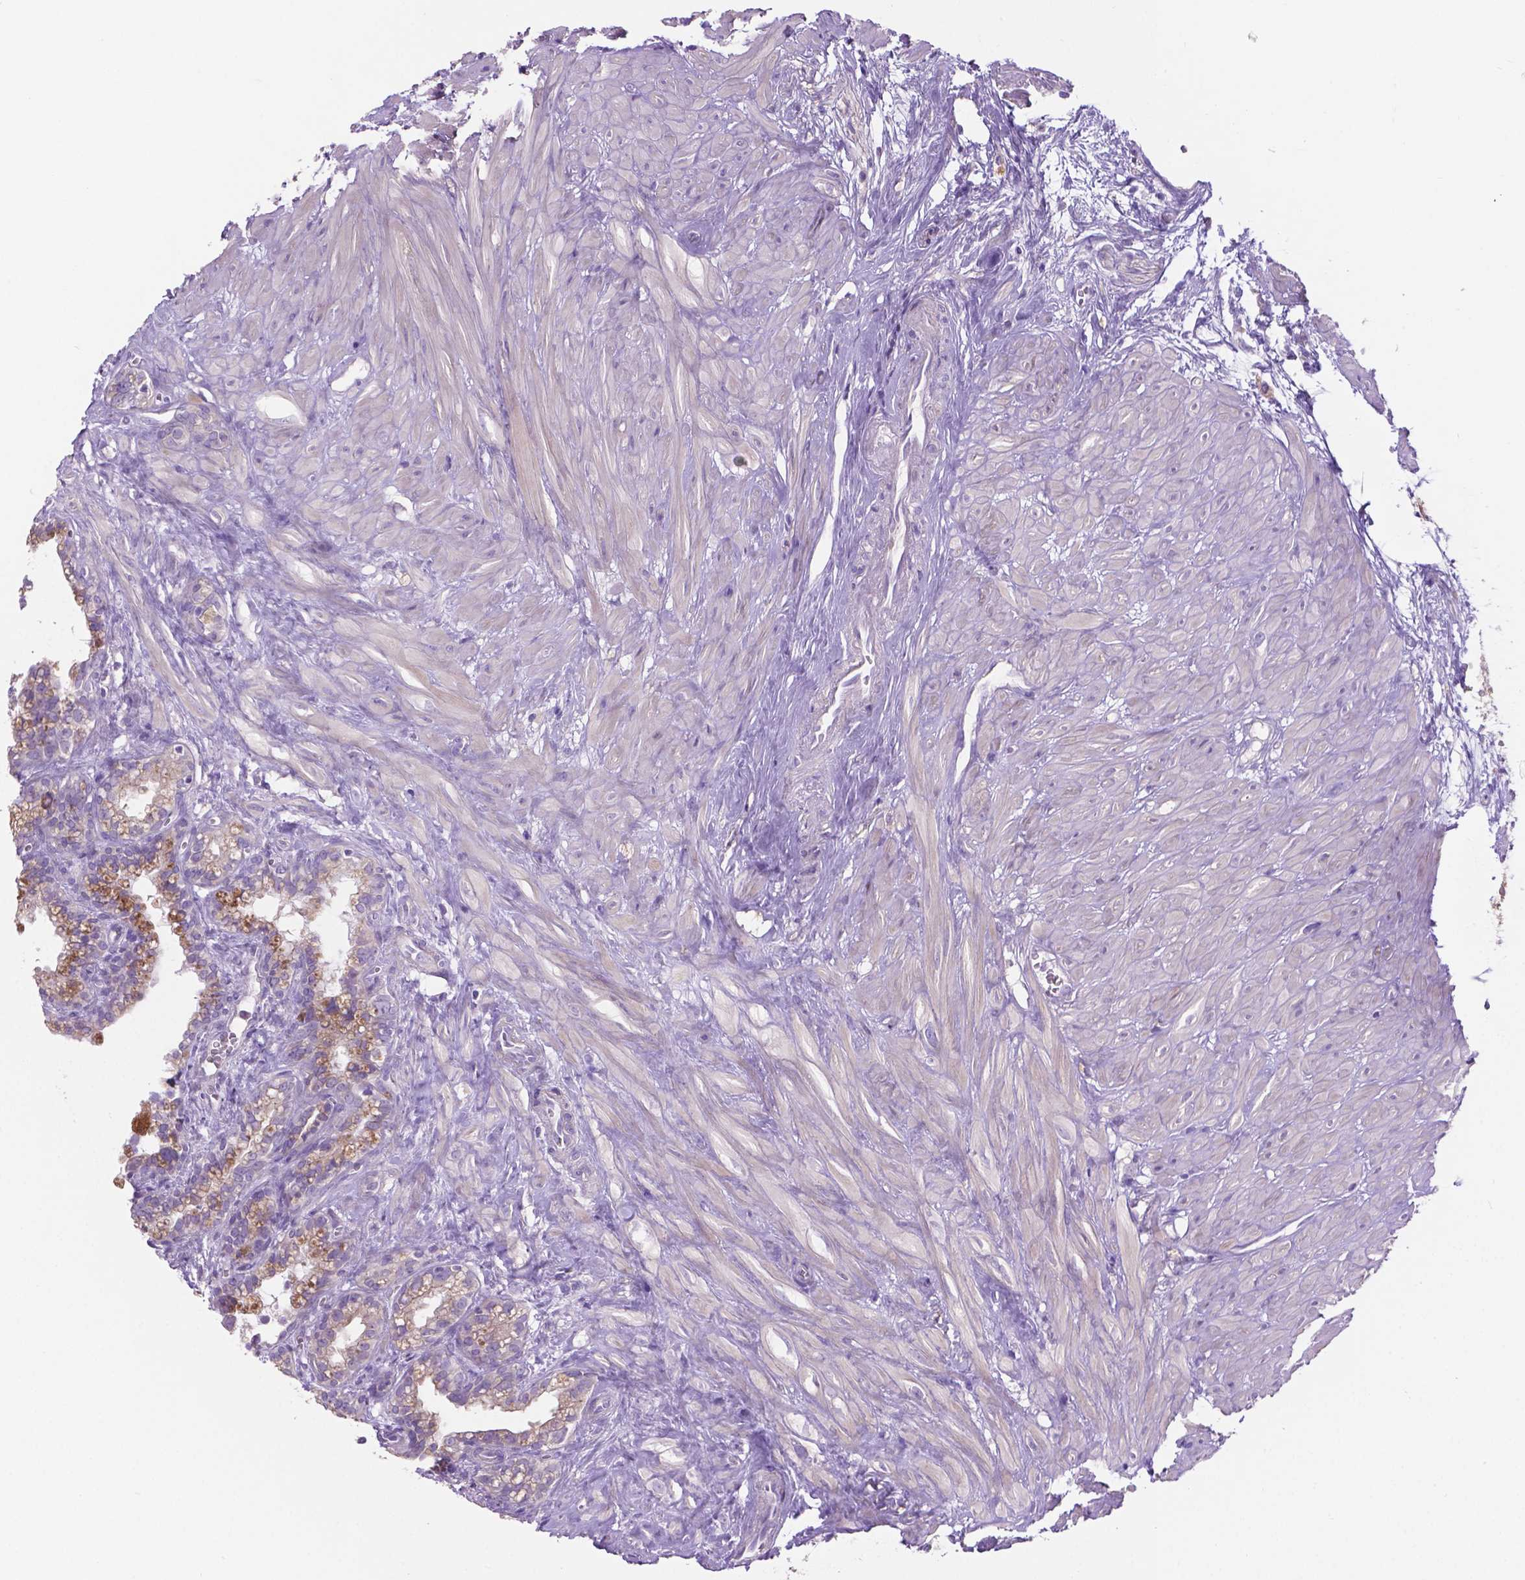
{"staining": {"intensity": "negative", "quantity": "none", "location": "none"}, "tissue": "seminal vesicle", "cell_type": "Glandular cells", "image_type": "normal", "snomed": [{"axis": "morphology", "description": "Normal tissue, NOS"}, {"axis": "morphology", "description": "Urothelial carcinoma, NOS"}, {"axis": "topography", "description": "Urinary bladder"}, {"axis": "topography", "description": "Seminal veicle"}], "caption": "This is an immunohistochemistry (IHC) image of benign seminal vesicle. There is no staining in glandular cells.", "gene": "CDH7", "patient": {"sex": "male", "age": 76}}